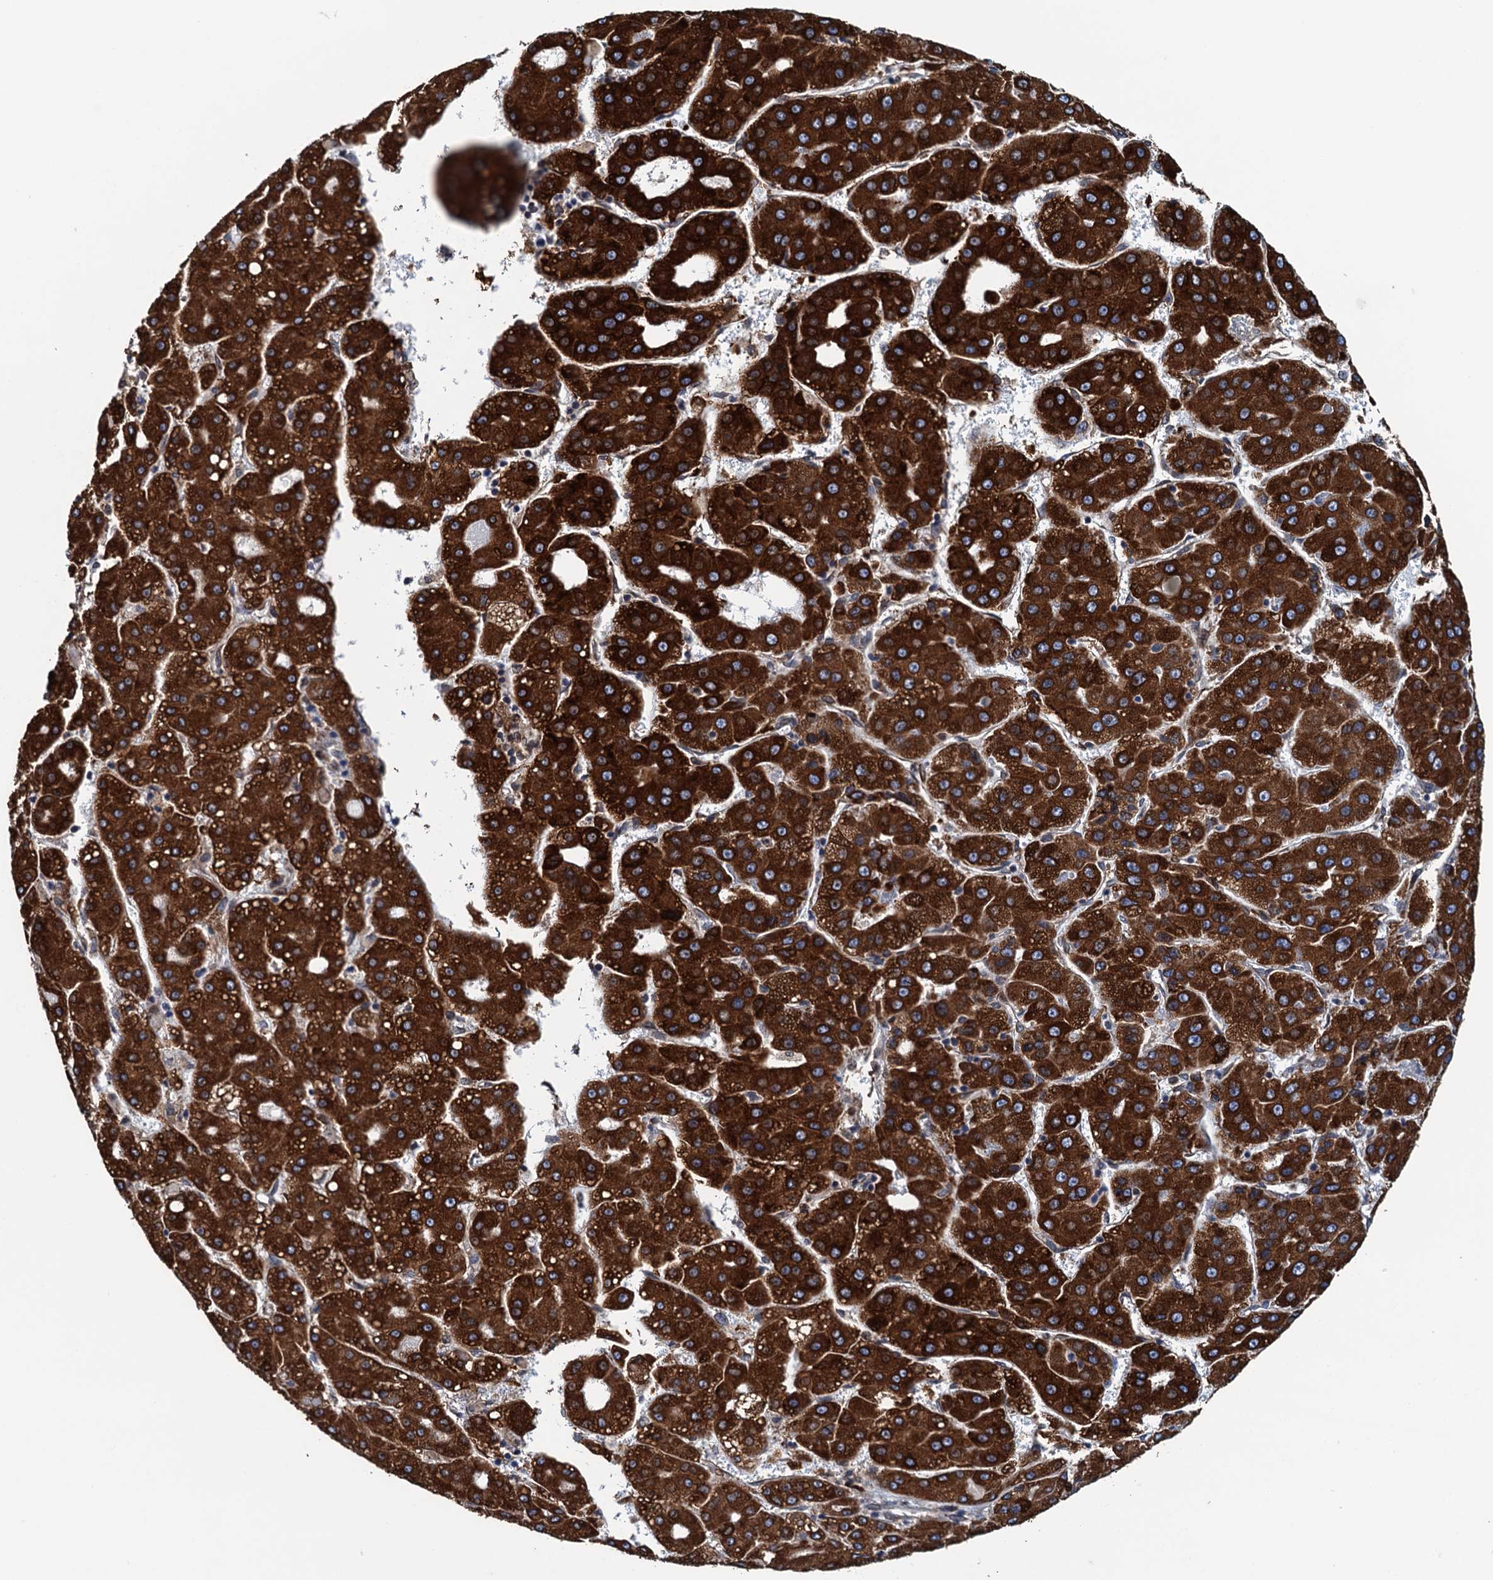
{"staining": {"intensity": "strong", "quantity": ">75%", "location": "cytoplasmic/membranous"}, "tissue": "liver cancer", "cell_type": "Tumor cells", "image_type": "cancer", "snomed": [{"axis": "morphology", "description": "Carcinoma, Hepatocellular, NOS"}, {"axis": "topography", "description": "Liver"}], "caption": "Strong cytoplasmic/membranous staining is present in approximately >75% of tumor cells in hepatocellular carcinoma (liver).", "gene": "TMEM205", "patient": {"sex": "male", "age": 65}}